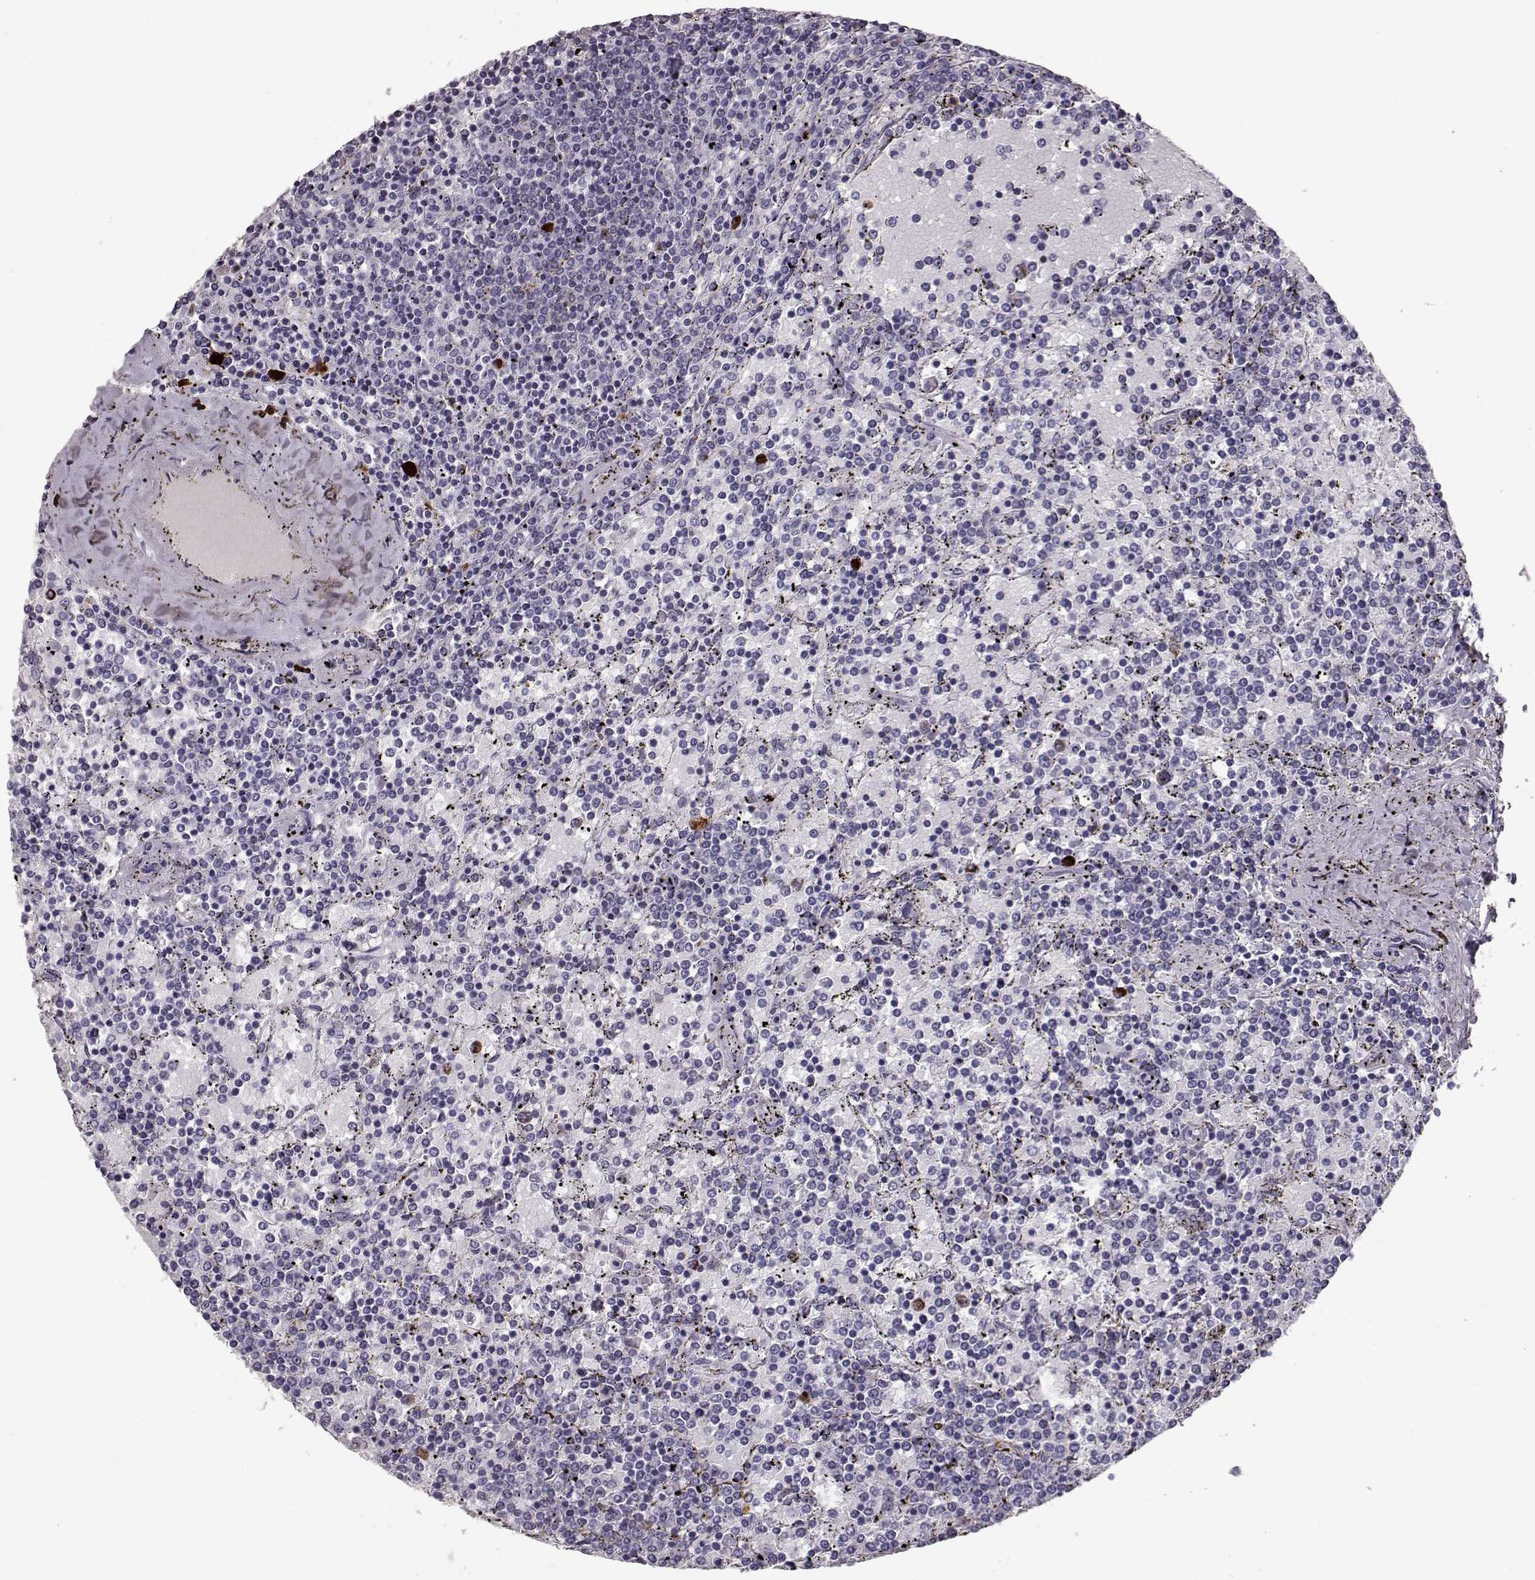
{"staining": {"intensity": "negative", "quantity": "none", "location": "none"}, "tissue": "lymphoma", "cell_type": "Tumor cells", "image_type": "cancer", "snomed": [{"axis": "morphology", "description": "Malignant lymphoma, non-Hodgkin's type, Low grade"}, {"axis": "topography", "description": "Spleen"}], "caption": "An immunohistochemistry (IHC) image of lymphoma is shown. There is no staining in tumor cells of lymphoma.", "gene": "CCL19", "patient": {"sex": "female", "age": 77}}